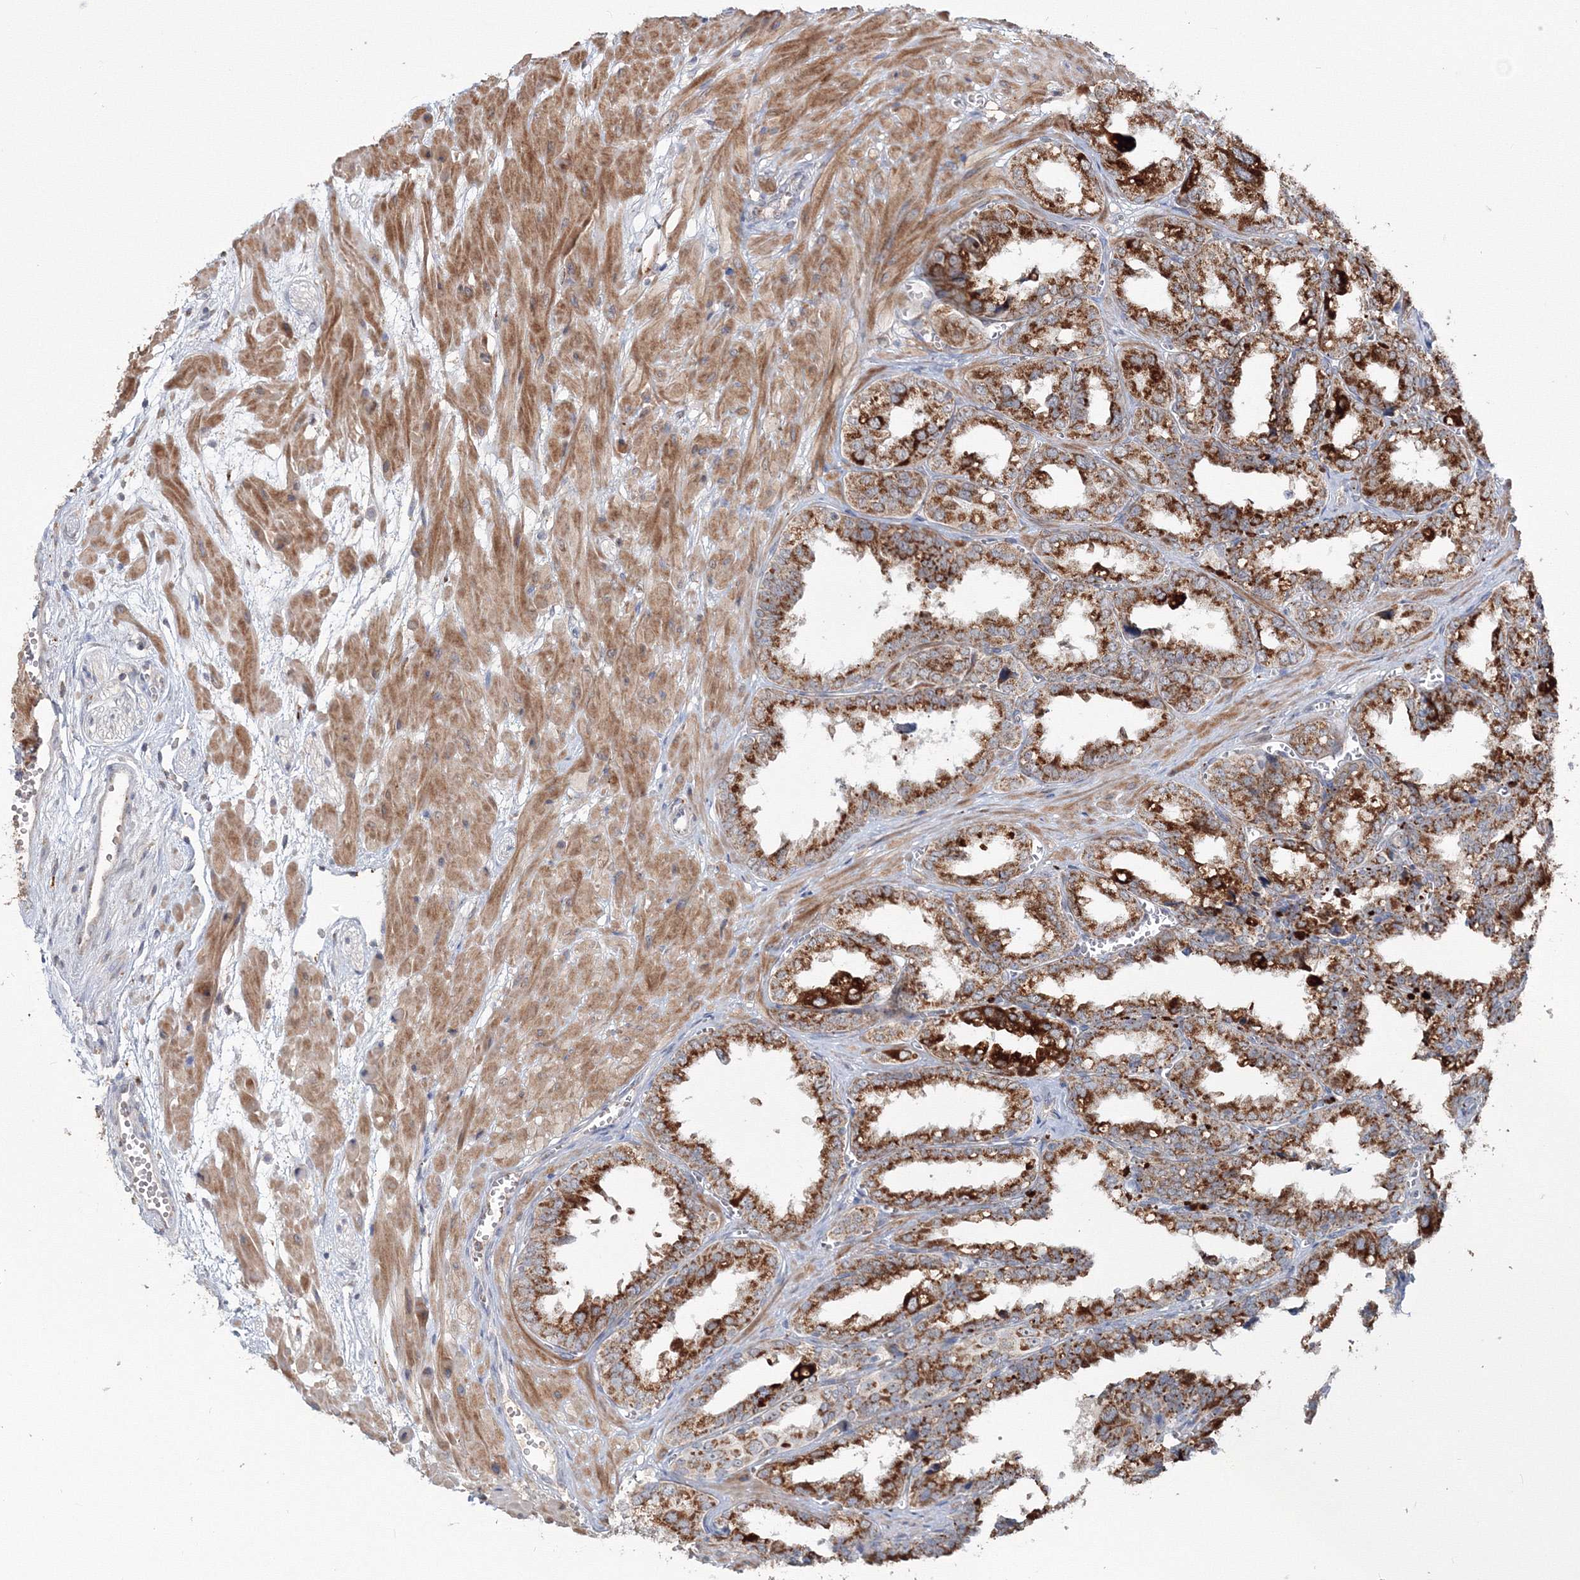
{"staining": {"intensity": "strong", "quantity": ">75%", "location": "cytoplasmic/membranous"}, "tissue": "seminal vesicle", "cell_type": "Glandular cells", "image_type": "normal", "snomed": [{"axis": "morphology", "description": "Normal tissue, NOS"}, {"axis": "topography", "description": "Prostate"}, {"axis": "topography", "description": "Seminal veicle"}], "caption": "The histopathology image displays immunohistochemical staining of benign seminal vesicle. There is strong cytoplasmic/membranous staining is appreciated in approximately >75% of glandular cells.", "gene": "PEX13", "patient": {"sex": "male", "age": 51}}